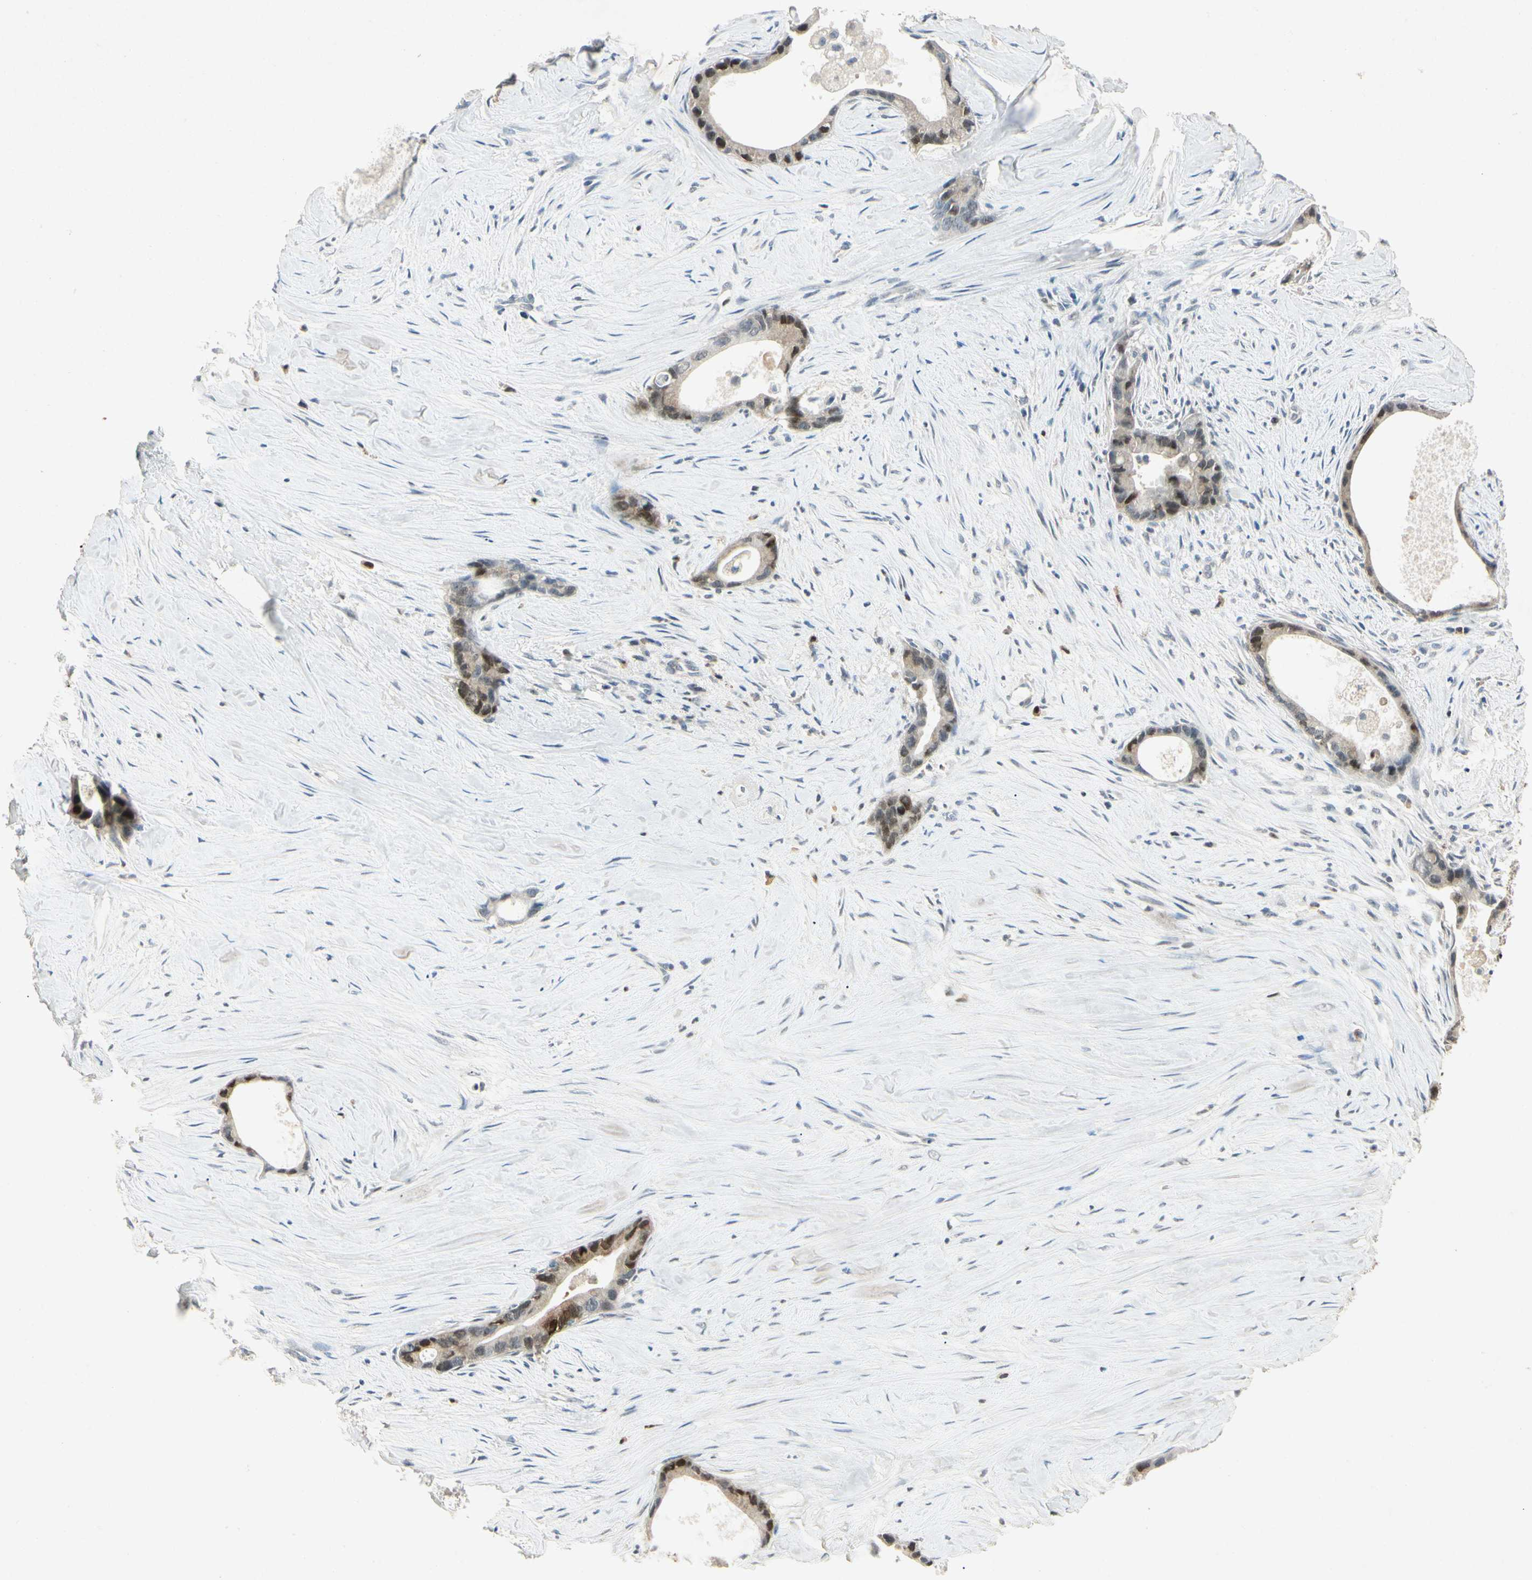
{"staining": {"intensity": "moderate", "quantity": "<25%", "location": "nuclear"}, "tissue": "liver cancer", "cell_type": "Tumor cells", "image_type": "cancer", "snomed": [{"axis": "morphology", "description": "Cholangiocarcinoma"}, {"axis": "topography", "description": "Liver"}], "caption": "Immunohistochemical staining of human liver cancer (cholangiocarcinoma) exhibits low levels of moderate nuclear expression in about <25% of tumor cells.", "gene": "HSPA1B", "patient": {"sex": "female", "age": 55}}